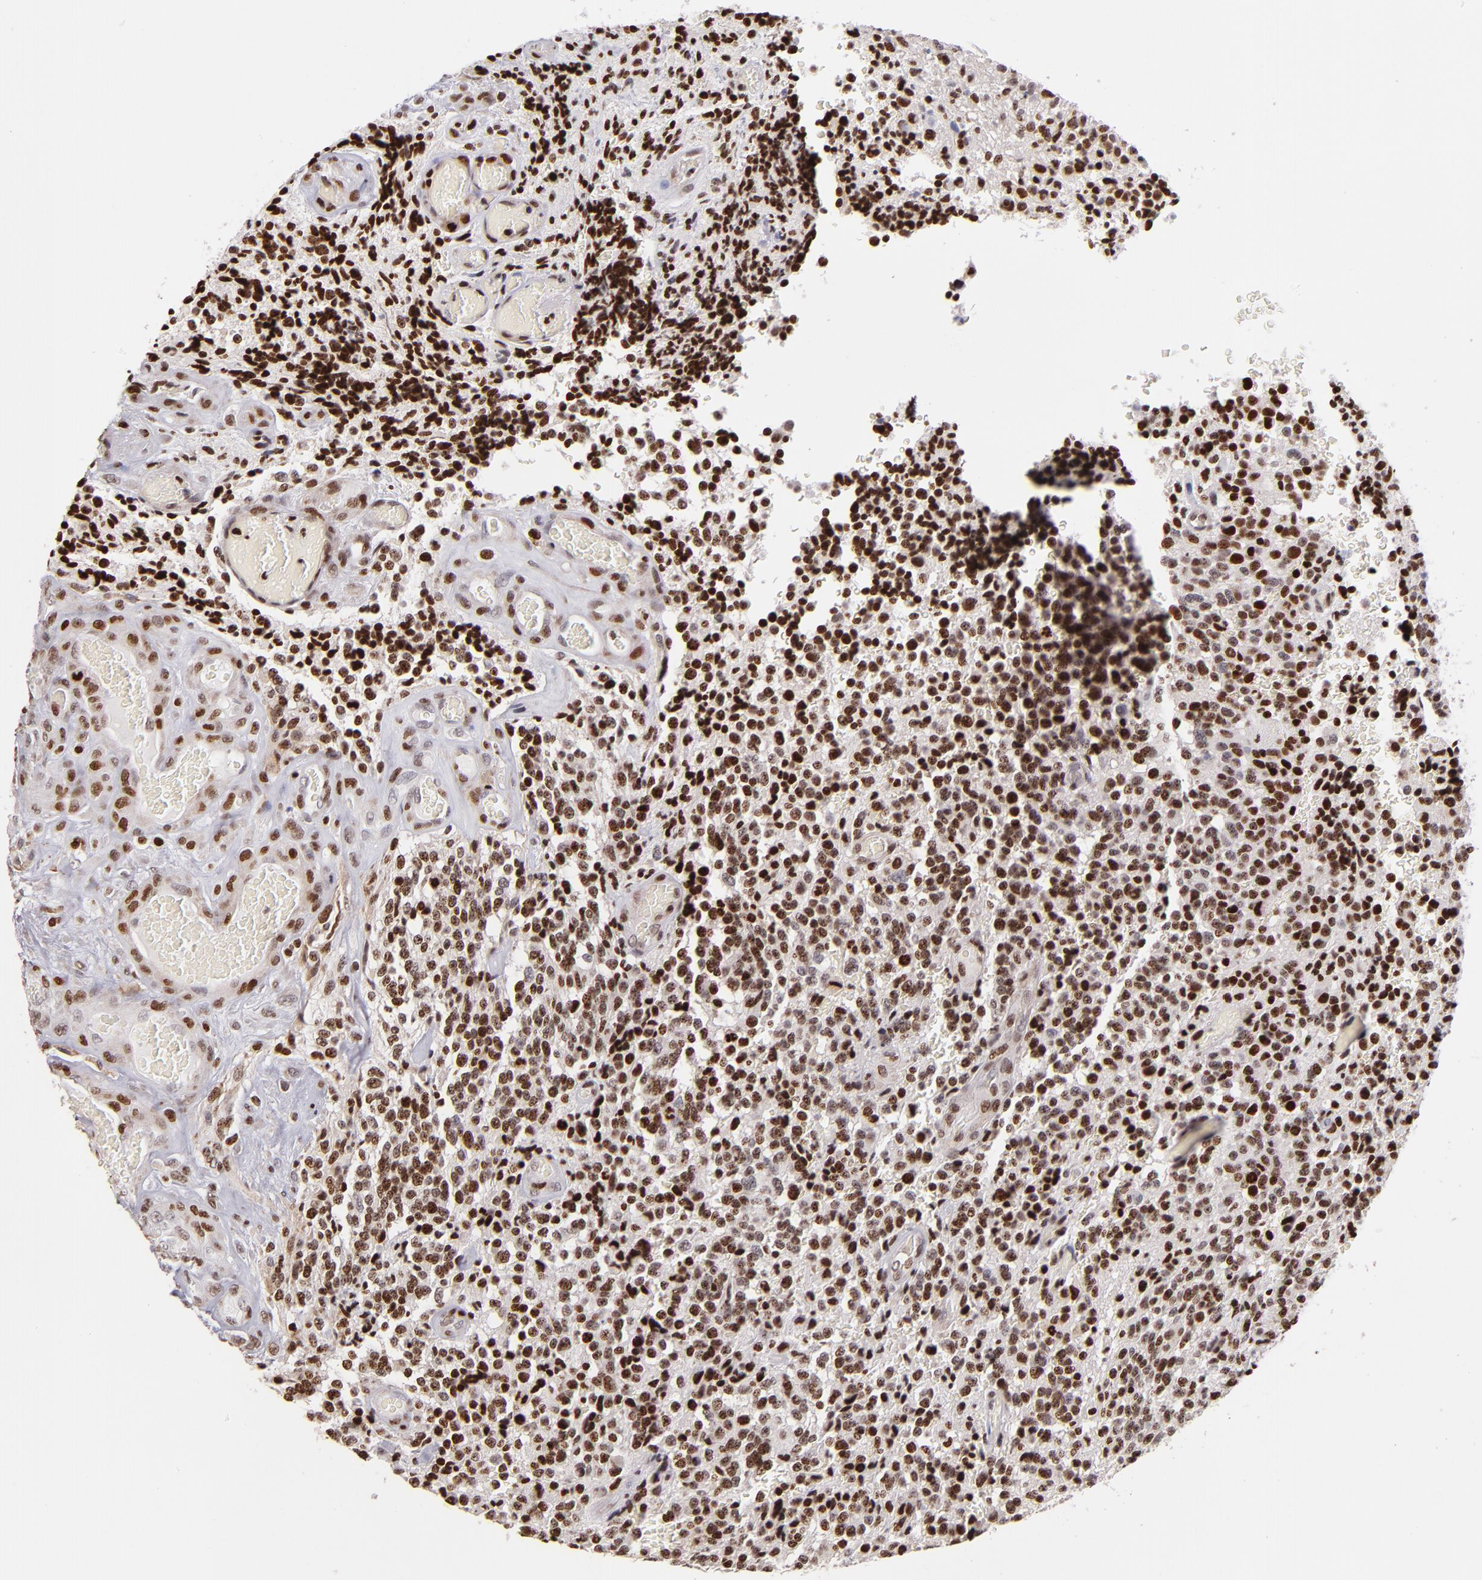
{"staining": {"intensity": "strong", "quantity": ">75%", "location": "nuclear"}, "tissue": "glioma", "cell_type": "Tumor cells", "image_type": "cancer", "snomed": [{"axis": "morphology", "description": "Glioma, malignant, High grade"}, {"axis": "topography", "description": "Brain"}], "caption": "An immunohistochemistry histopathology image of tumor tissue is shown. Protein staining in brown shows strong nuclear positivity in glioma within tumor cells. (brown staining indicates protein expression, while blue staining denotes nuclei).", "gene": "POLA1", "patient": {"sex": "male", "age": 36}}